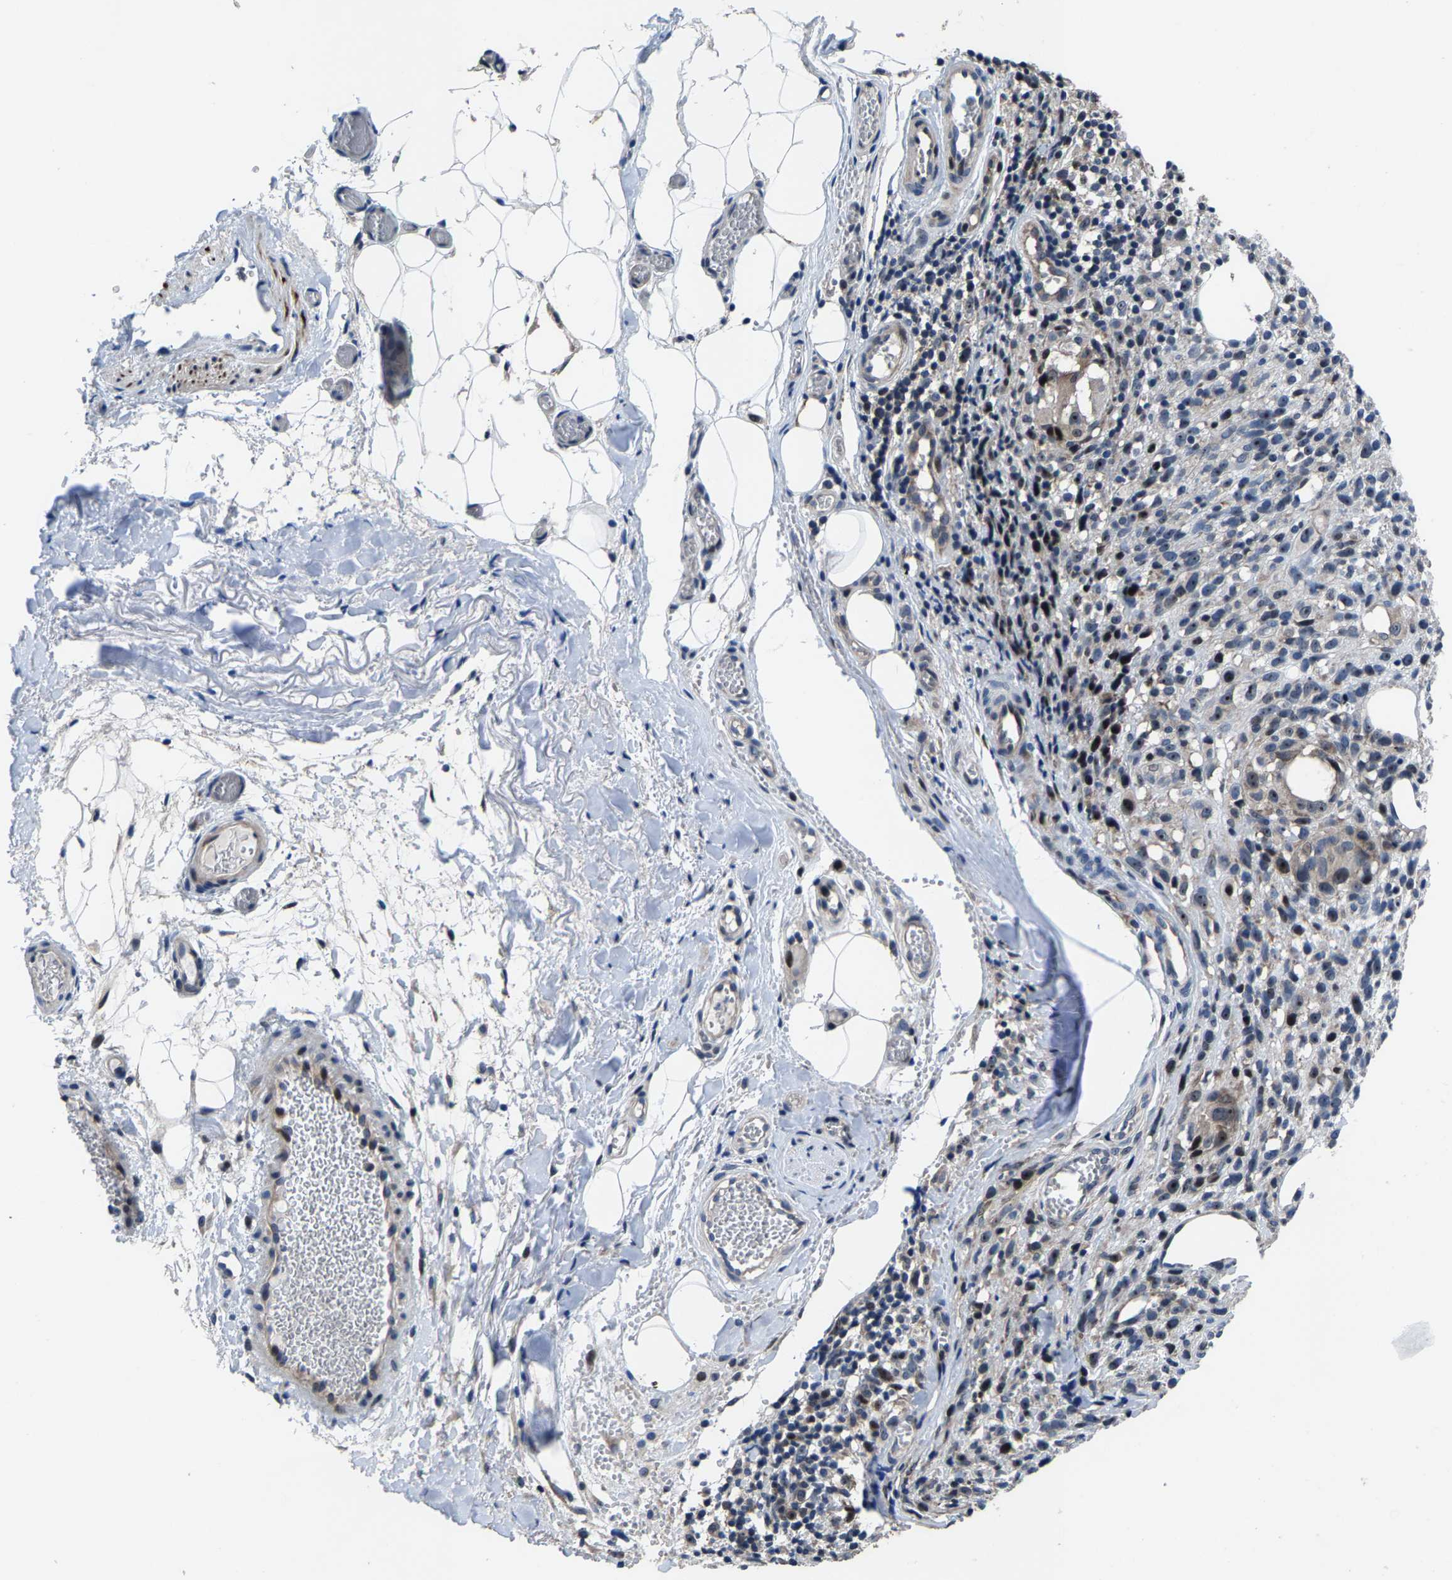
{"staining": {"intensity": "negative", "quantity": "none", "location": "none"}, "tissue": "melanoma", "cell_type": "Tumor cells", "image_type": "cancer", "snomed": [{"axis": "morphology", "description": "Malignant melanoma, NOS"}, {"axis": "topography", "description": "Skin"}], "caption": "This micrograph is of melanoma stained with immunohistochemistry to label a protein in brown with the nuclei are counter-stained blue. There is no positivity in tumor cells.", "gene": "HAUS6", "patient": {"sex": "female", "age": 55}}